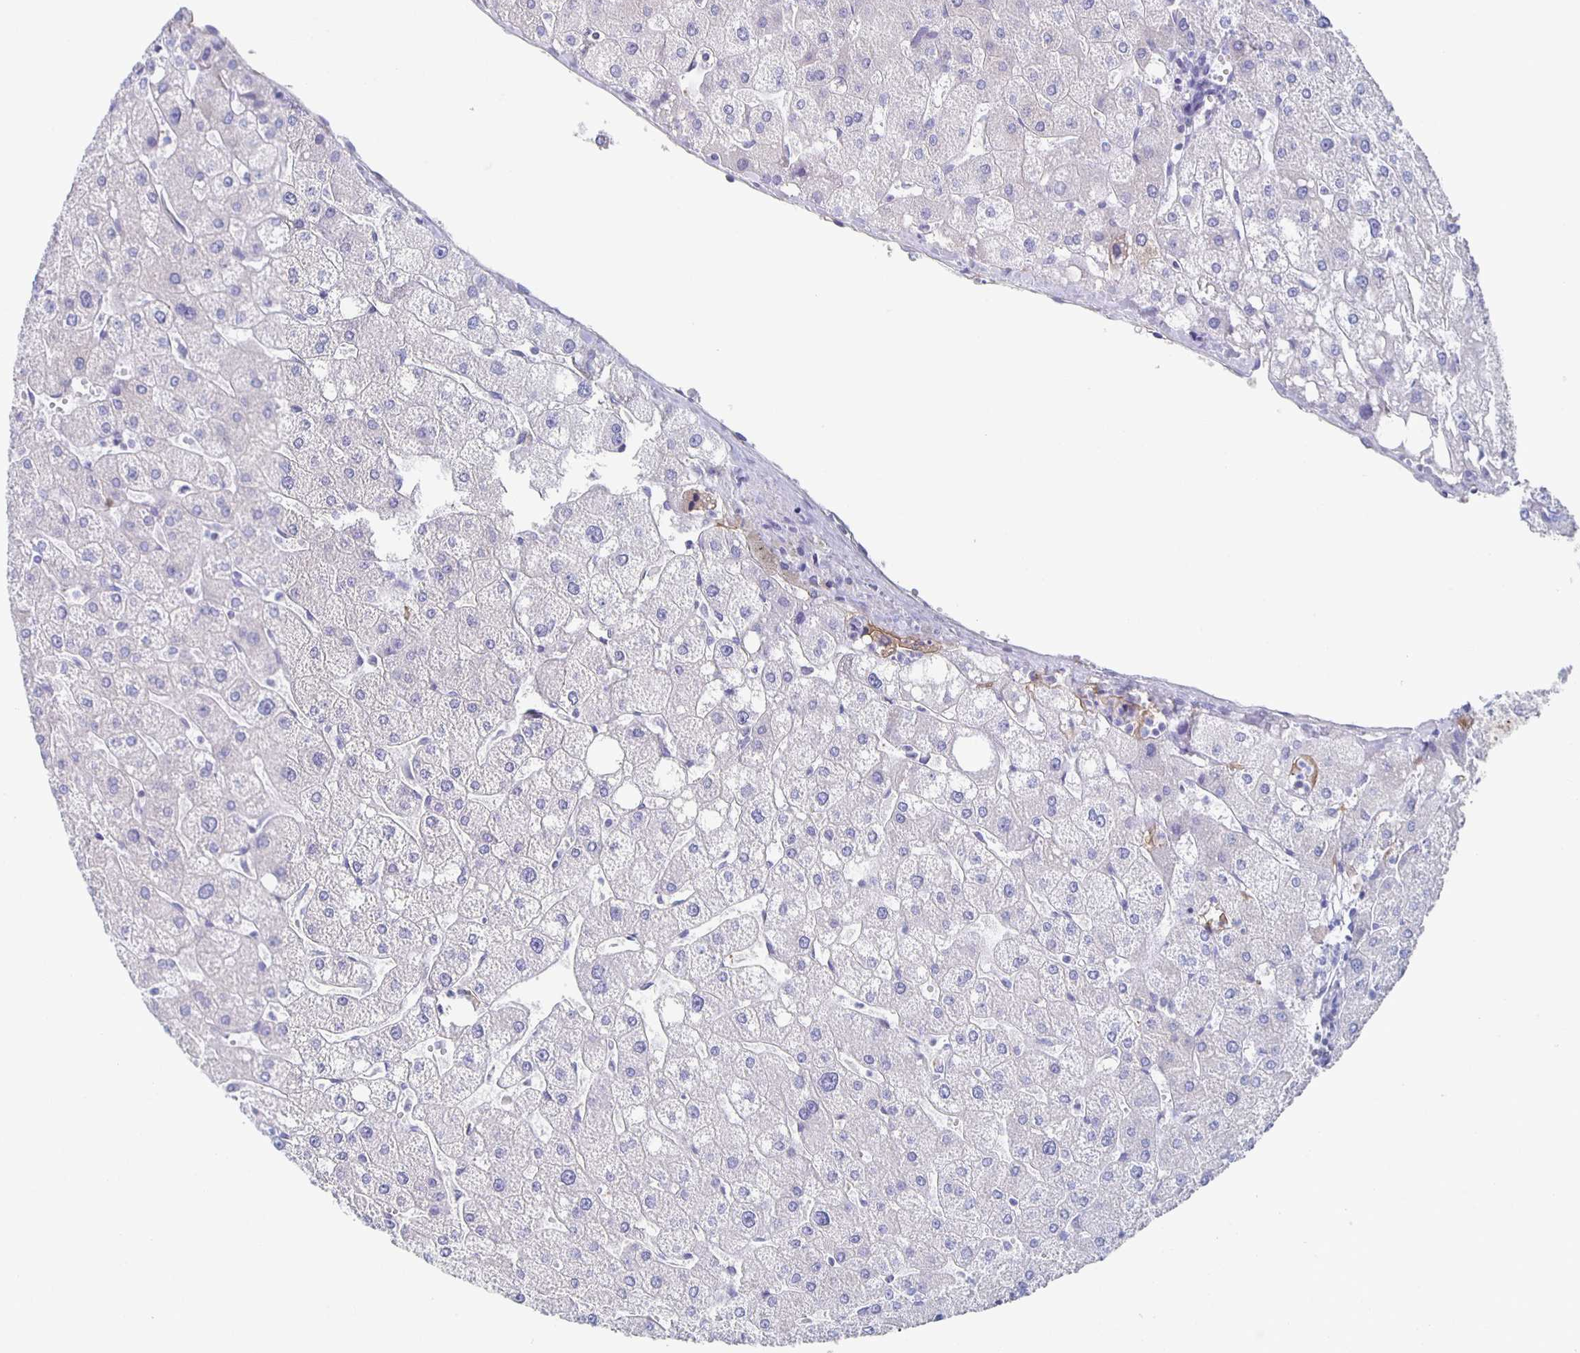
{"staining": {"intensity": "negative", "quantity": "none", "location": "none"}, "tissue": "liver", "cell_type": "Cholangiocytes", "image_type": "normal", "snomed": [{"axis": "morphology", "description": "Normal tissue, NOS"}, {"axis": "topography", "description": "Liver"}], "caption": "Immunohistochemical staining of benign liver demonstrates no significant staining in cholangiocytes.", "gene": "FGA", "patient": {"sex": "male", "age": 67}}